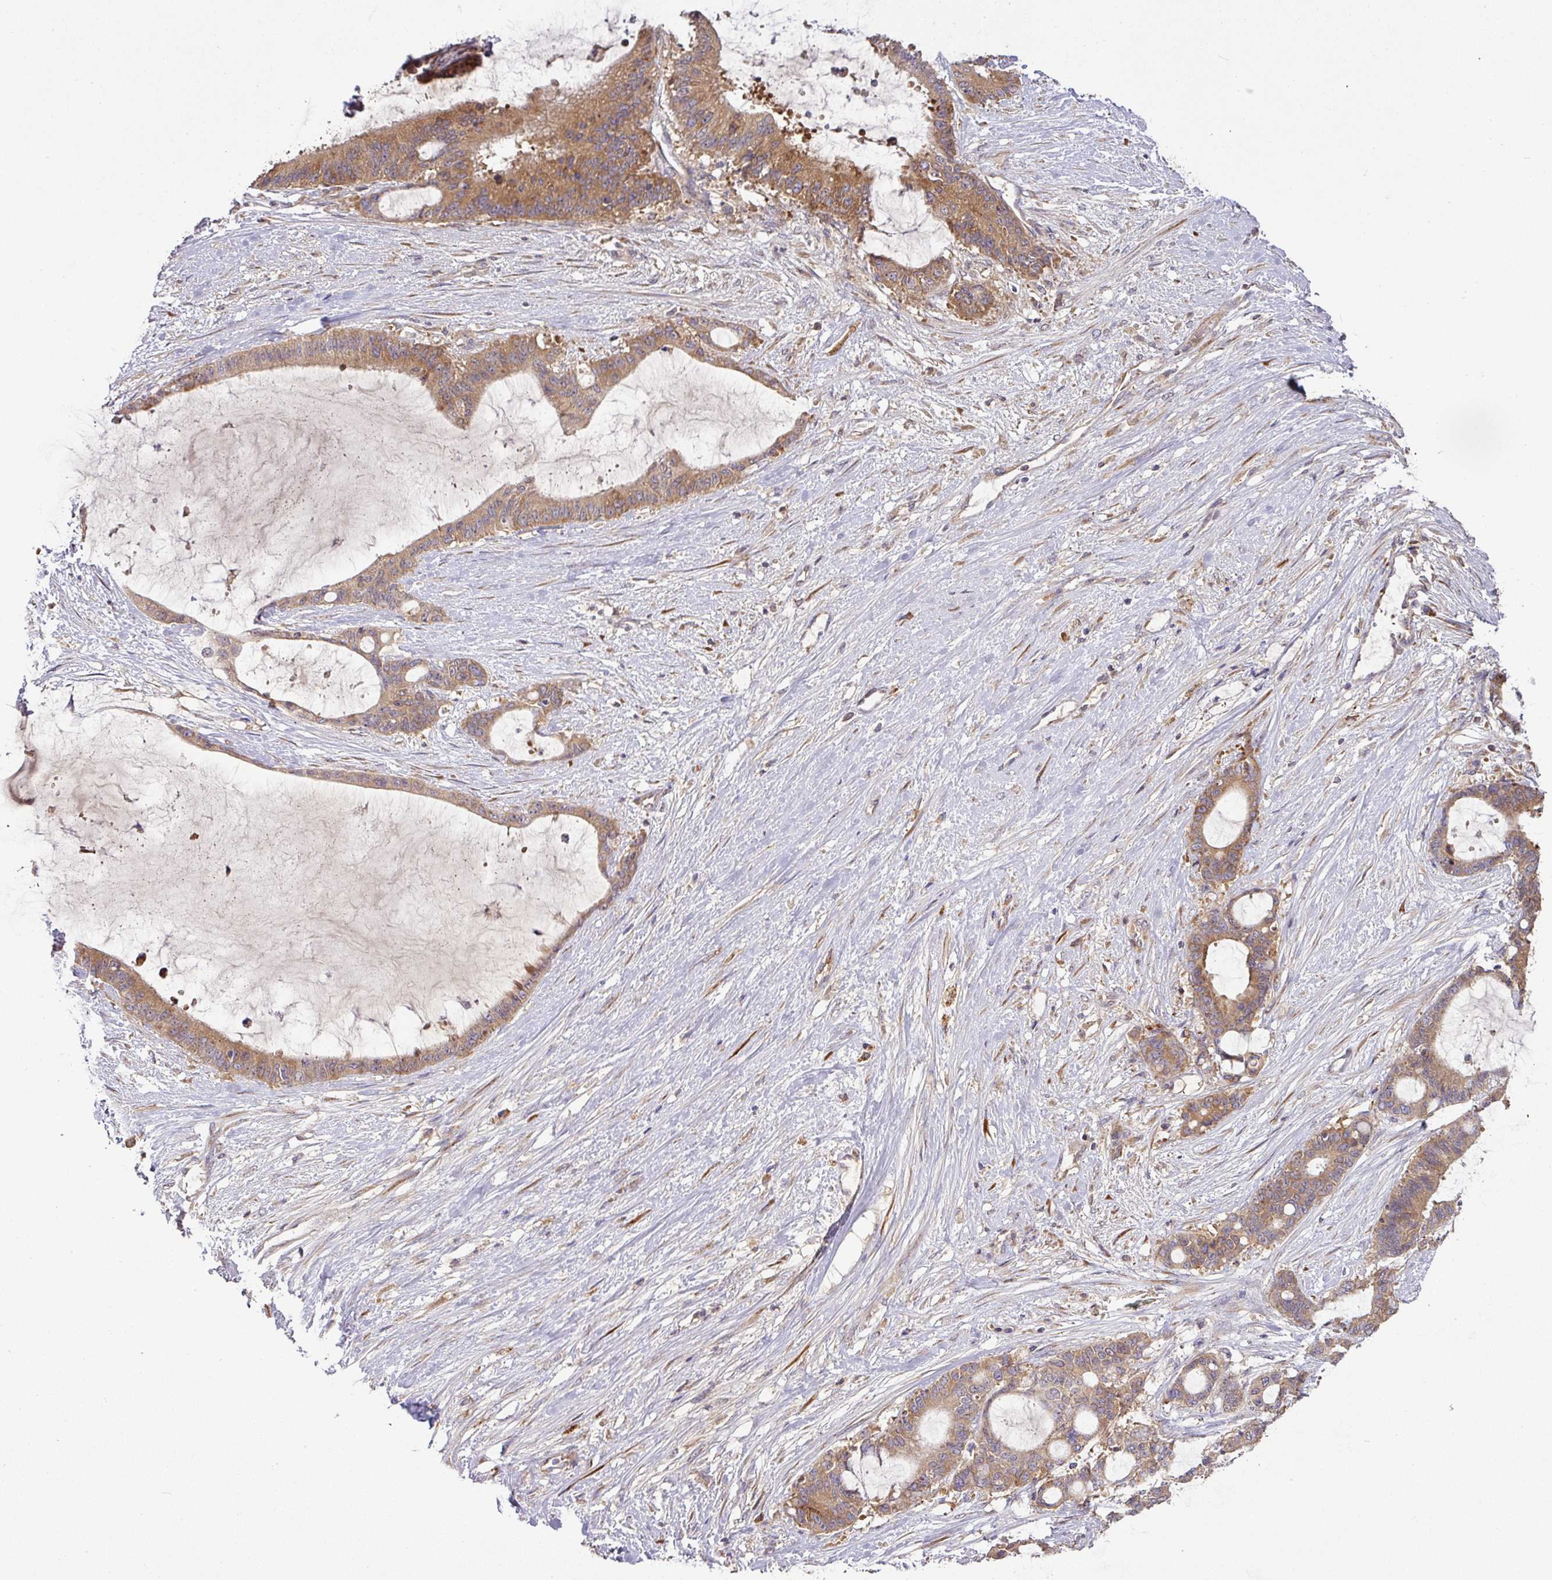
{"staining": {"intensity": "moderate", "quantity": ">75%", "location": "cytoplasmic/membranous"}, "tissue": "liver cancer", "cell_type": "Tumor cells", "image_type": "cancer", "snomed": [{"axis": "morphology", "description": "Normal tissue, NOS"}, {"axis": "morphology", "description": "Cholangiocarcinoma"}, {"axis": "topography", "description": "Liver"}, {"axis": "topography", "description": "Peripheral nerve tissue"}], "caption": "Immunohistochemistry (IHC) photomicrograph of human liver cancer (cholangiocarcinoma) stained for a protein (brown), which reveals medium levels of moderate cytoplasmic/membranous positivity in about >75% of tumor cells.", "gene": "GALP", "patient": {"sex": "female", "age": 73}}